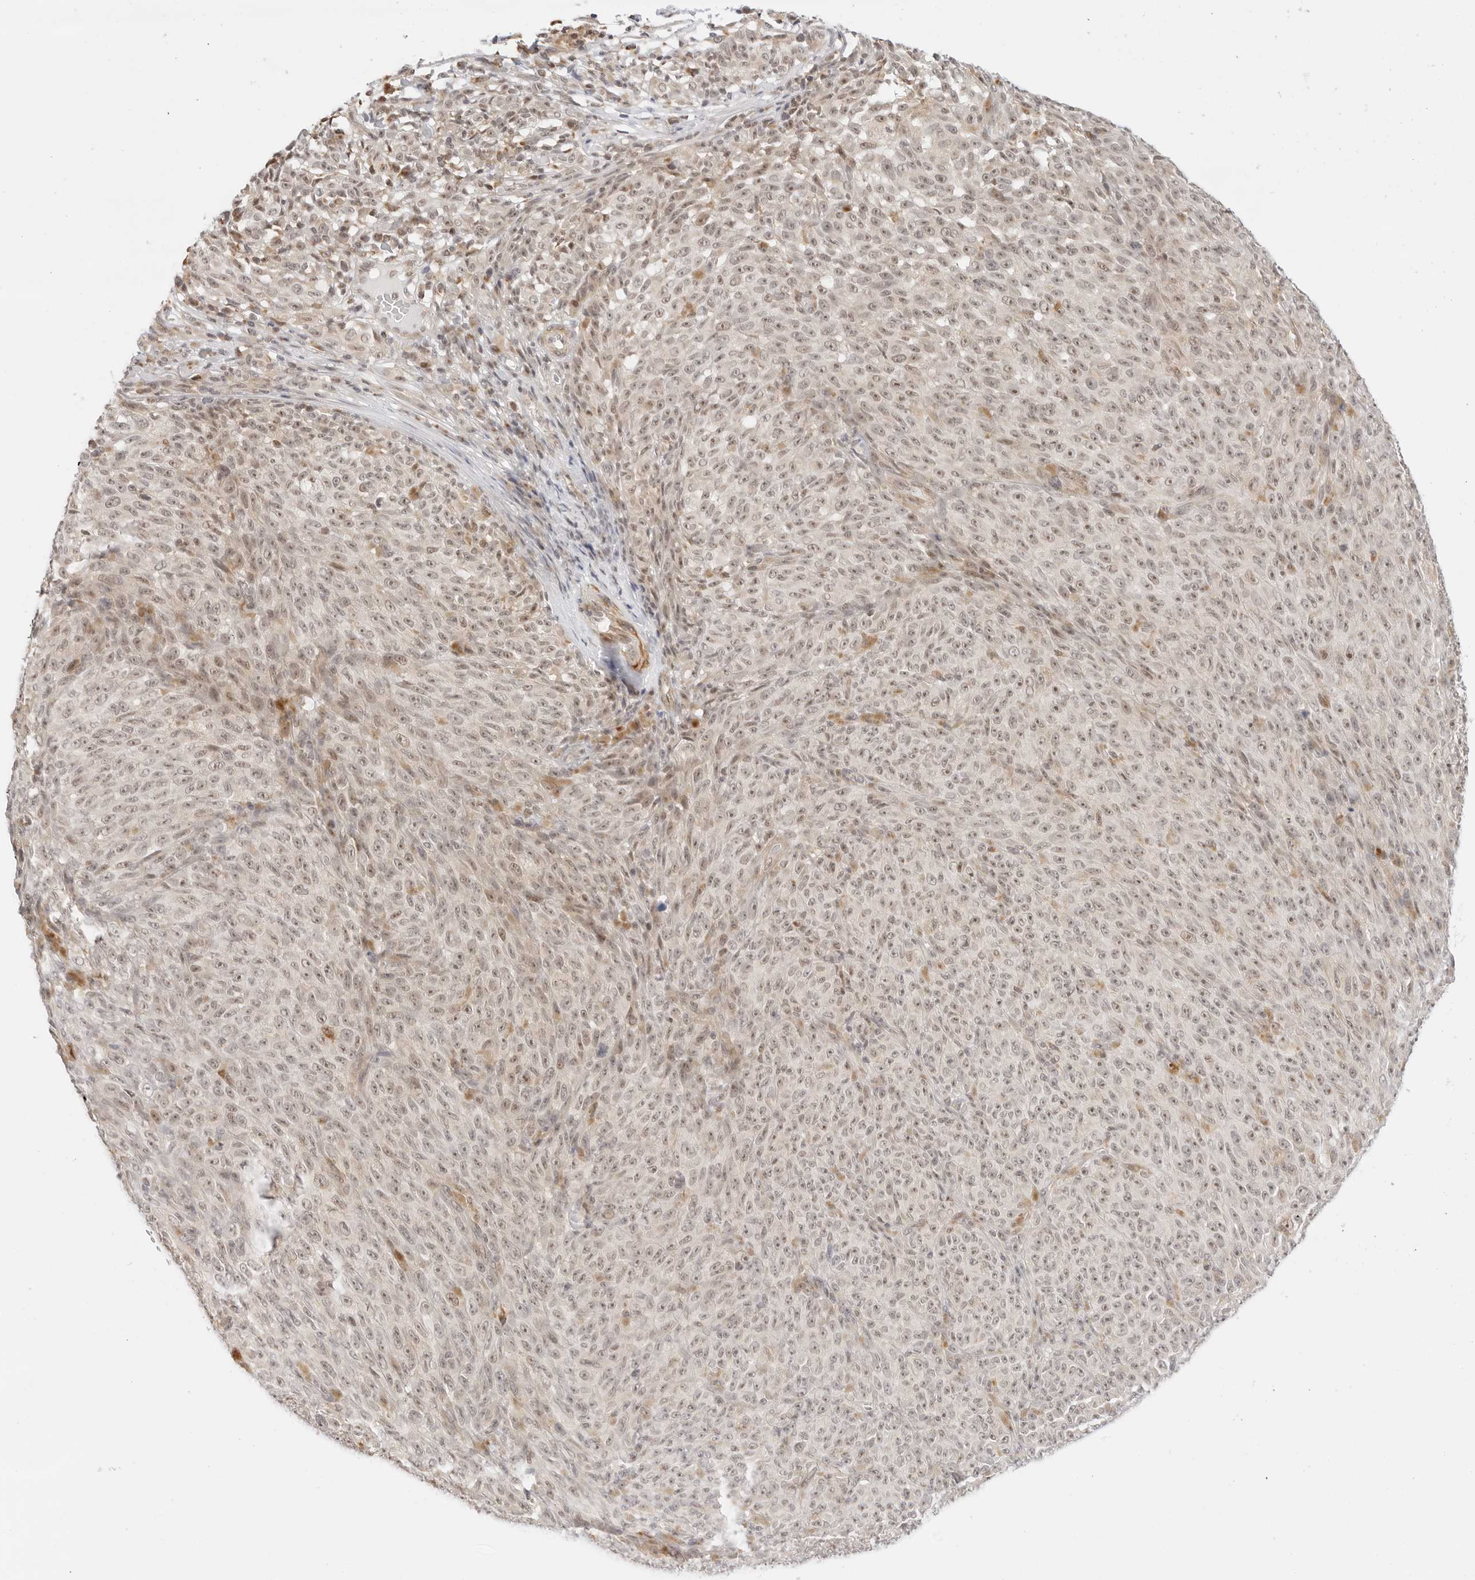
{"staining": {"intensity": "weak", "quantity": ">75%", "location": "nuclear"}, "tissue": "melanoma", "cell_type": "Tumor cells", "image_type": "cancer", "snomed": [{"axis": "morphology", "description": "Malignant melanoma, NOS"}, {"axis": "topography", "description": "Skin"}], "caption": "A high-resolution micrograph shows IHC staining of melanoma, which reveals weak nuclear expression in about >75% of tumor cells.", "gene": "GORAB", "patient": {"sex": "female", "age": 82}}